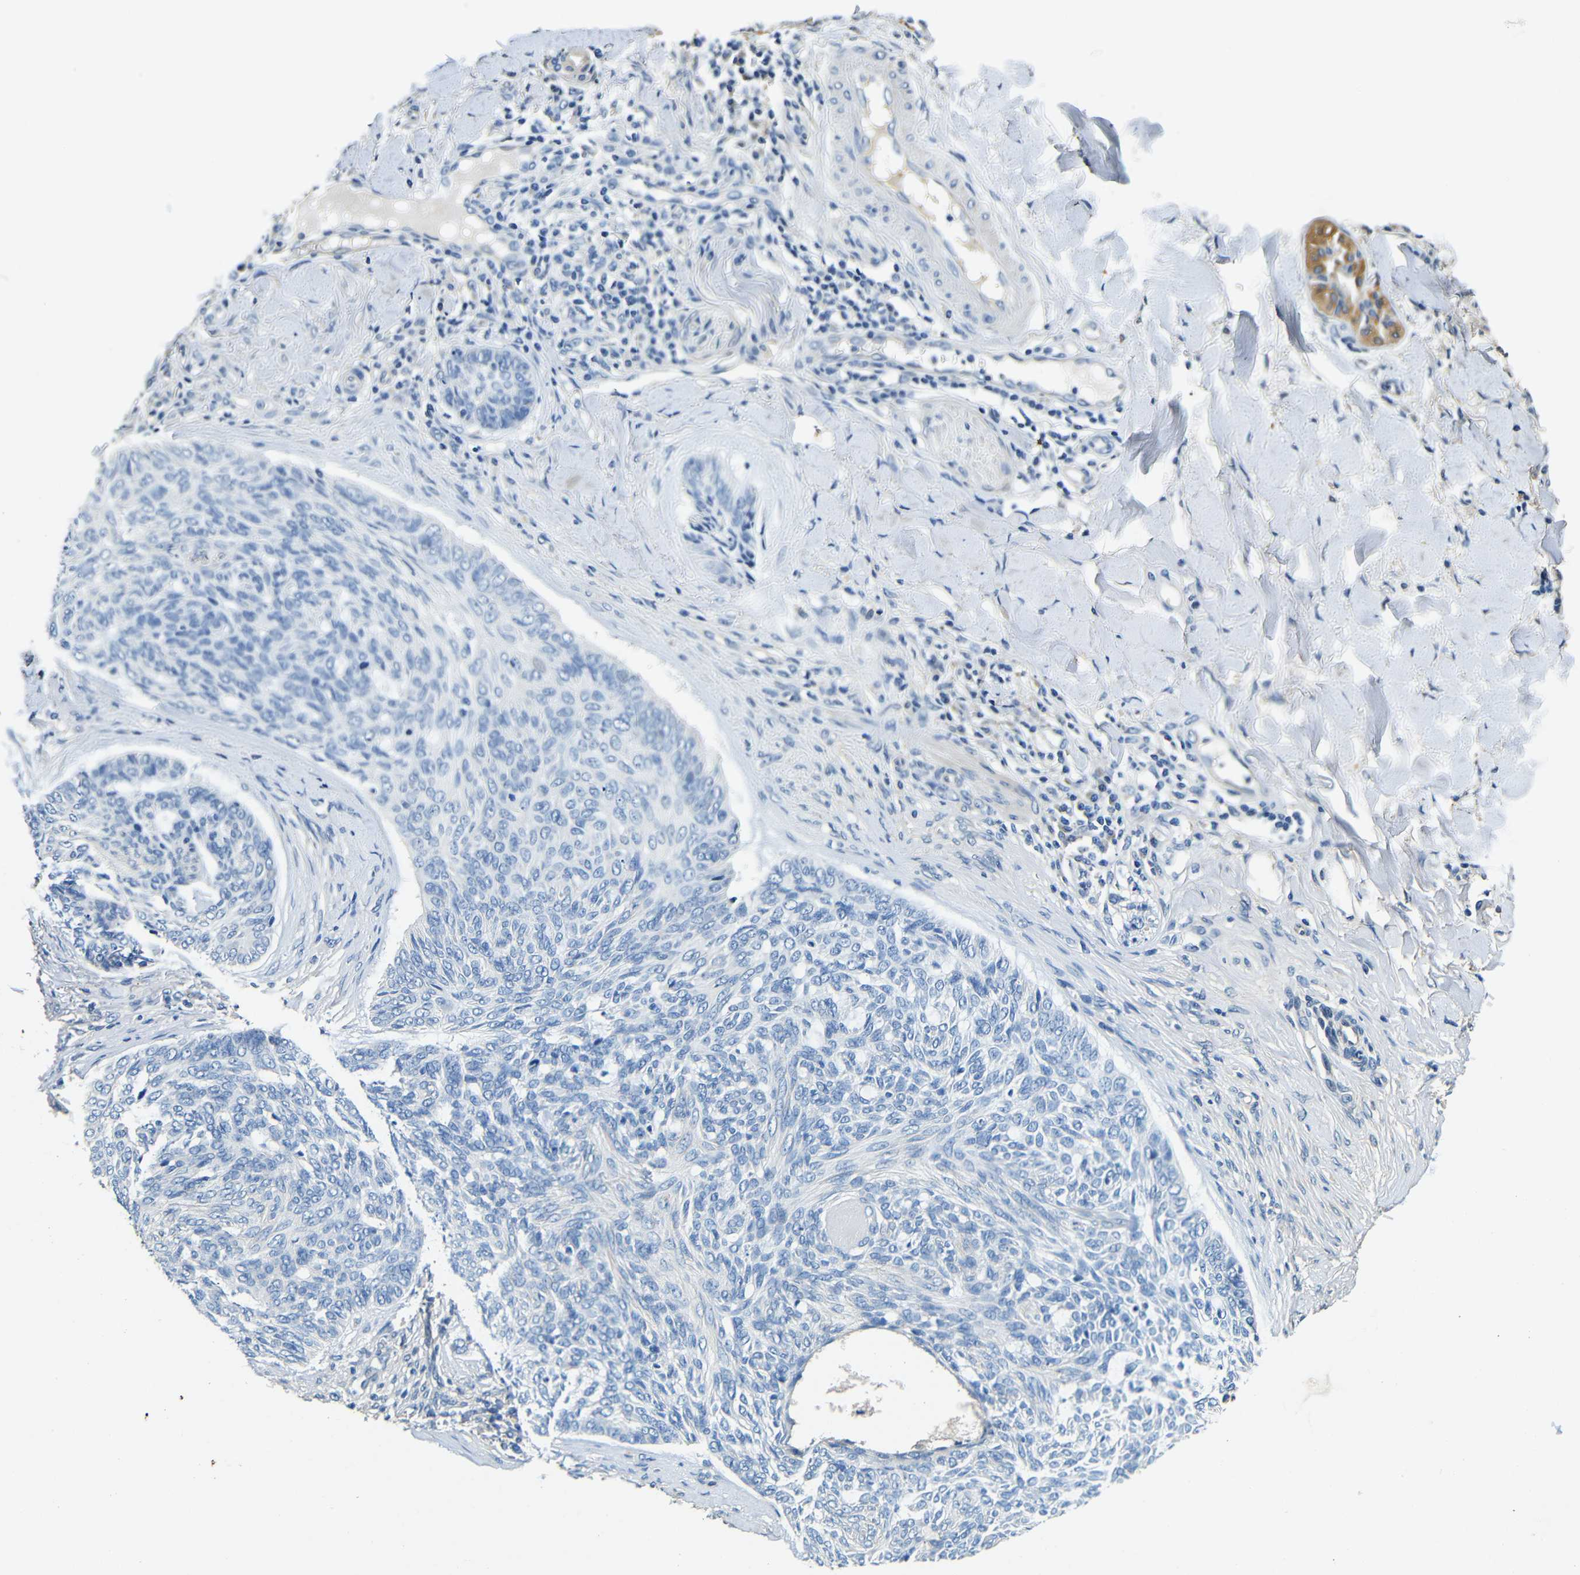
{"staining": {"intensity": "negative", "quantity": "none", "location": "none"}, "tissue": "skin cancer", "cell_type": "Tumor cells", "image_type": "cancer", "snomed": [{"axis": "morphology", "description": "Basal cell carcinoma"}, {"axis": "topography", "description": "Skin"}], "caption": "DAB (3,3'-diaminobenzidine) immunohistochemical staining of human skin cancer (basal cell carcinoma) demonstrates no significant expression in tumor cells.", "gene": "FMO5", "patient": {"sex": "male", "age": 43}}